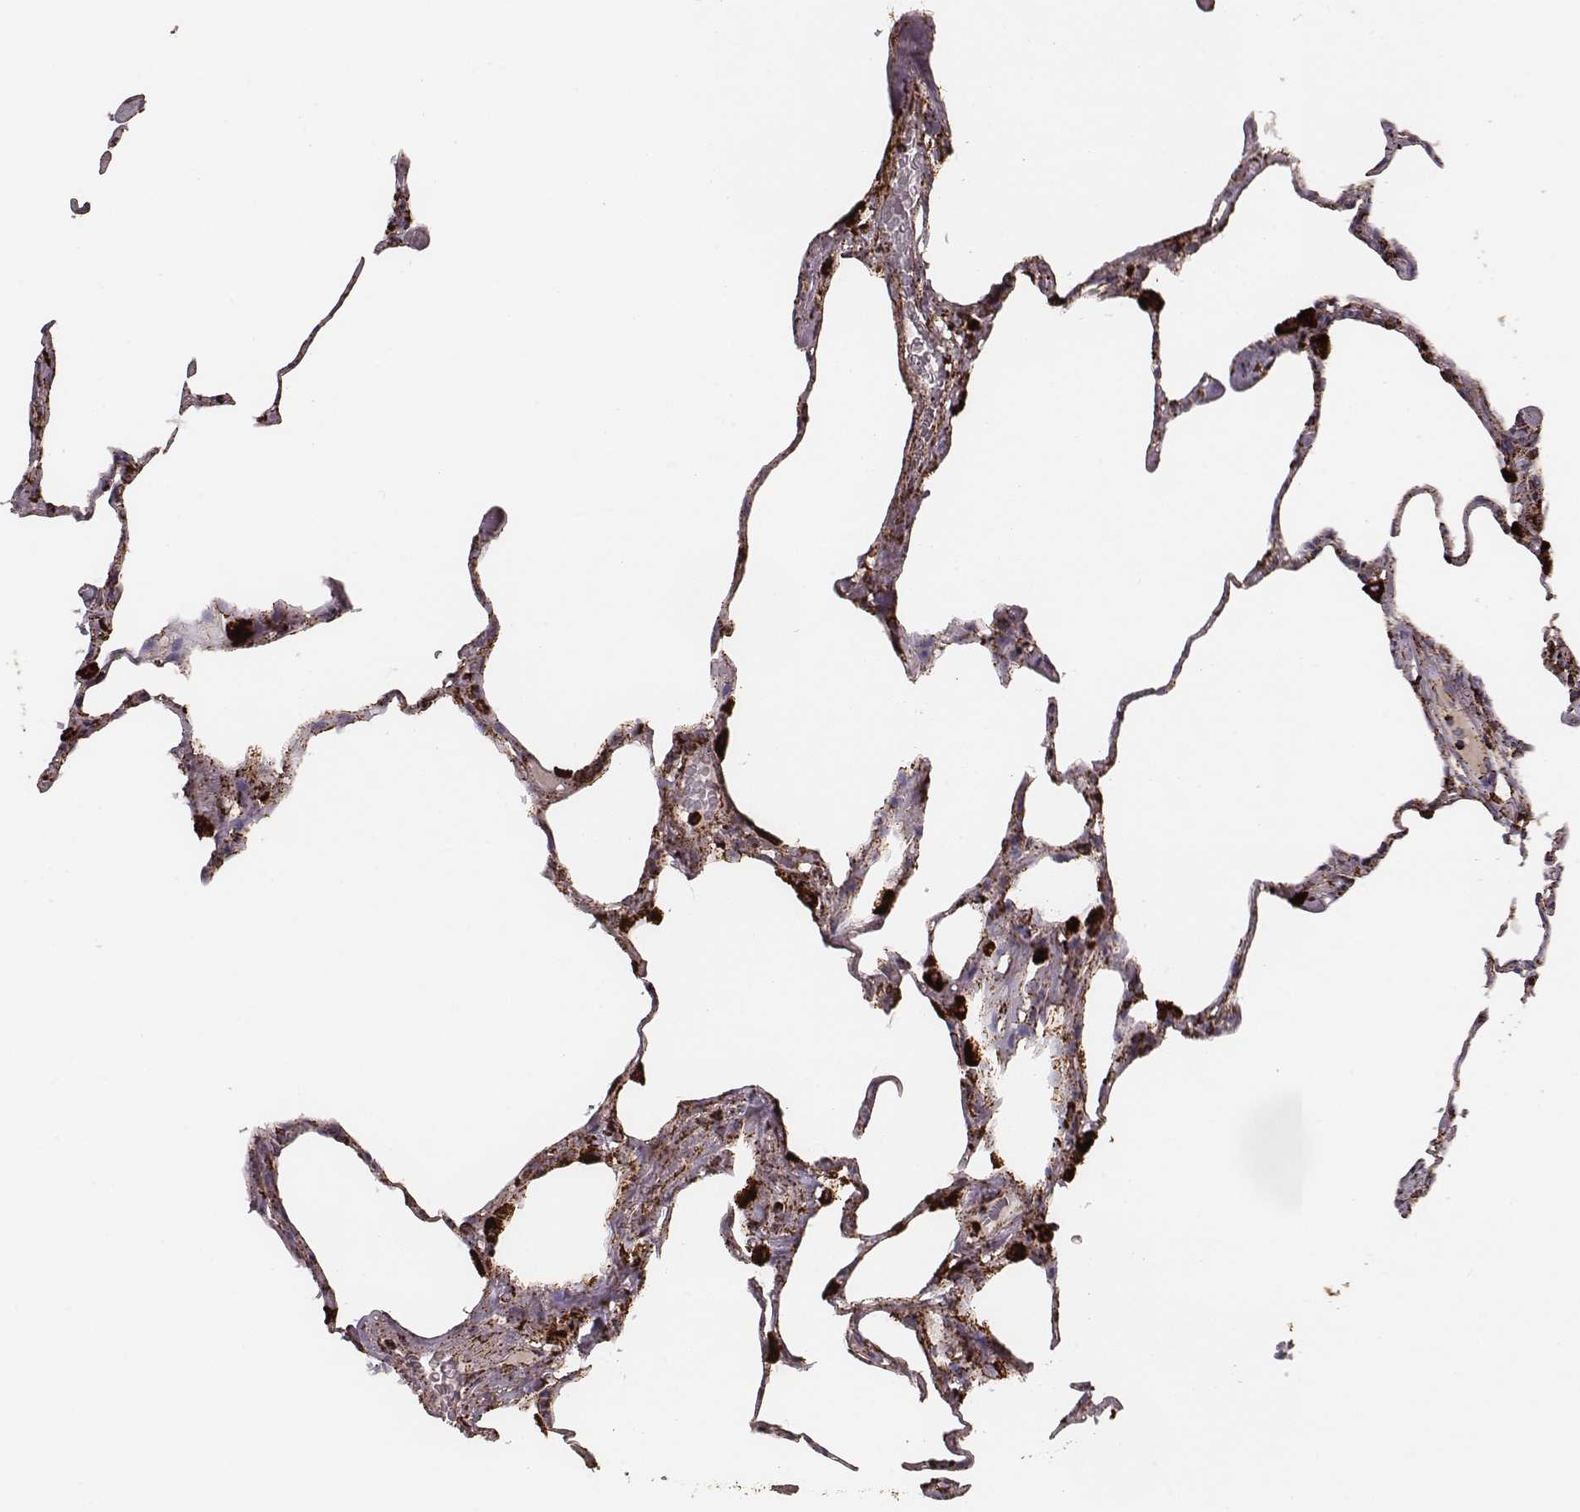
{"staining": {"intensity": "strong", "quantity": ">75%", "location": "cytoplasmic/membranous"}, "tissue": "lung", "cell_type": "Alveolar cells", "image_type": "normal", "snomed": [{"axis": "morphology", "description": "Normal tissue, NOS"}, {"axis": "topography", "description": "Lung"}], "caption": "This histopathology image demonstrates IHC staining of benign lung, with high strong cytoplasmic/membranous positivity in about >75% of alveolar cells.", "gene": "TUFM", "patient": {"sex": "male", "age": 65}}